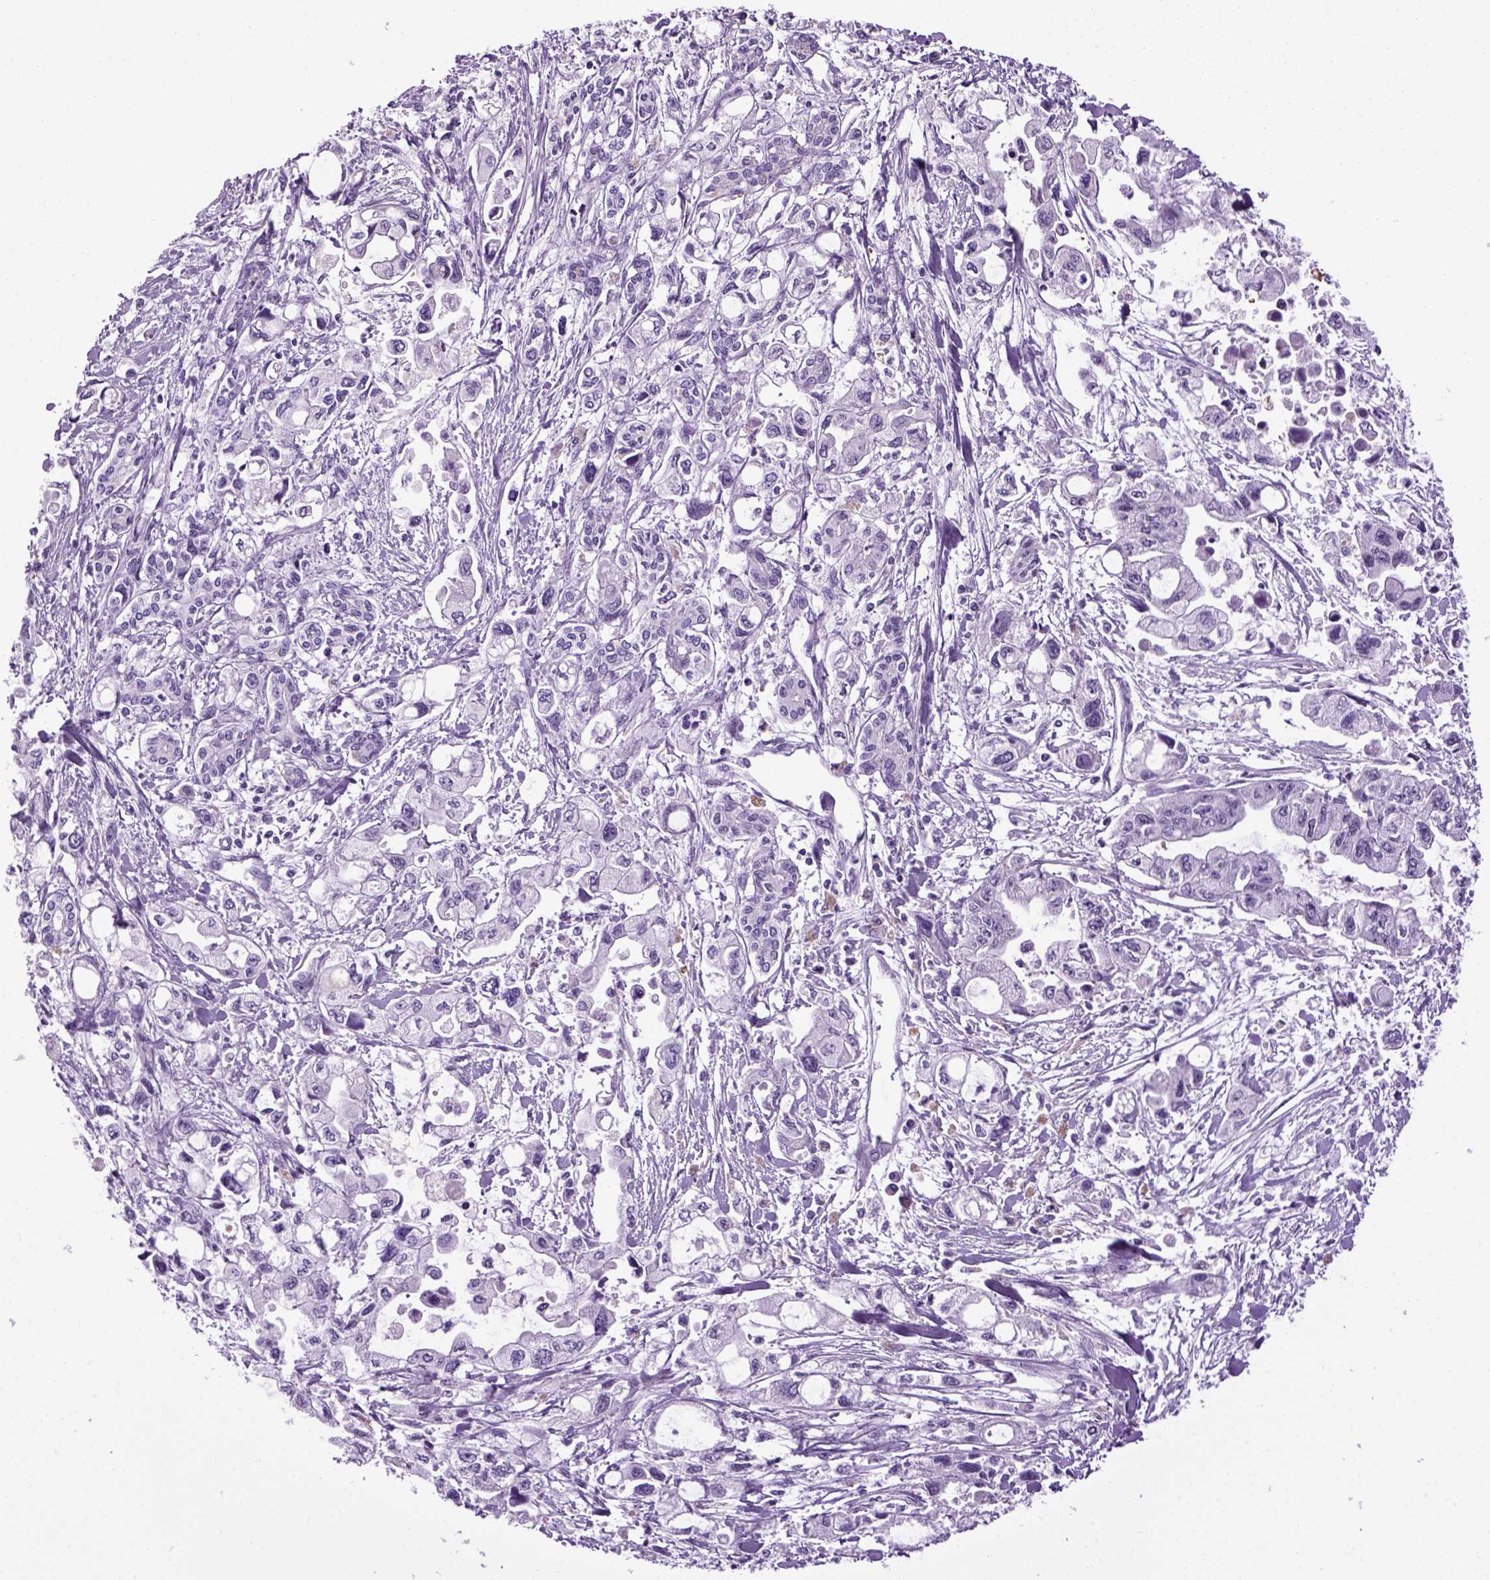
{"staining": {"intensity": "negative", "quantity": "none", "location": "none"}, "tissue": "pancreatic cancer", "cell_type": "Tumor cells", "image_type": "cancer", "snomed": [{"axis": "morphology", "description": "Adenocarcinoma, NOS"}, {"axis": "topography", "description": "Pancreas"}], "caption": "This is a histopathology image of IHC staining of pancreatic cancer, which shows no expression in tumor cells. (Immunohistochemistry (ihc), brightfield microscopy, high magnification).", "gene": "HMCN2", "patient": {"sex": "female", "age": 61}}